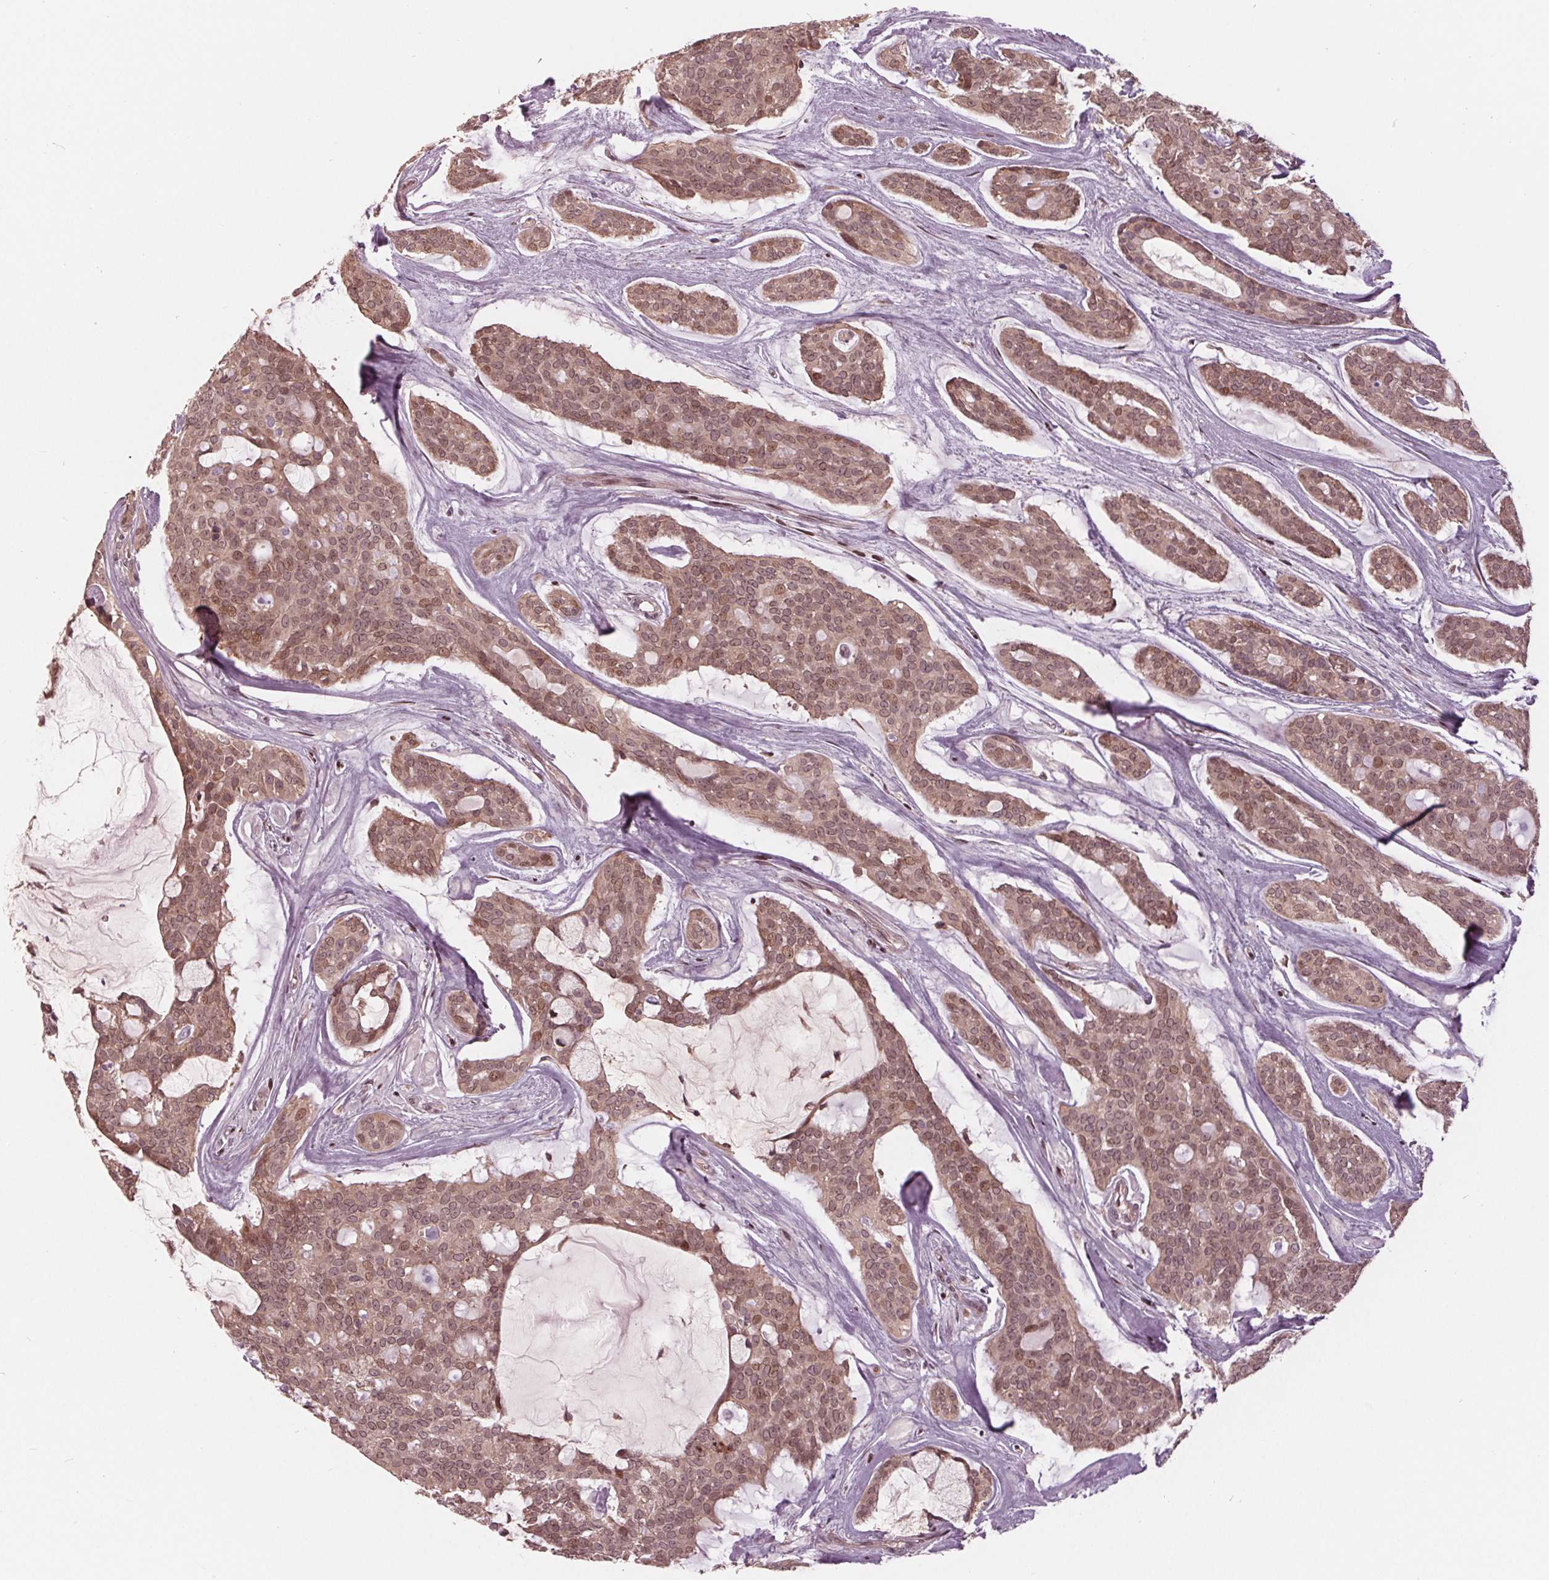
{"staining": {"intensity": "moderate", "quantity": ">75%", "location": "cytoplasmic/membranous,nuclear"}, "tissue": "head and neck cancer", "cell_type": "Tumor cells", "image_type": "cancer", "snomed": [{"axis": "morphology", "description": "Adenocarcinoma, NOS"}, {"axis": "topography", "description": "Head-Neck"}], "caption": "Tumor cells reveal moderate cytoplasmic/membranous and nuclear expression in about >75% of cells in adenocarcinoma (head and neck).", "gene": "ZNF471", "patient": {"sex": "male", "age": 66}}